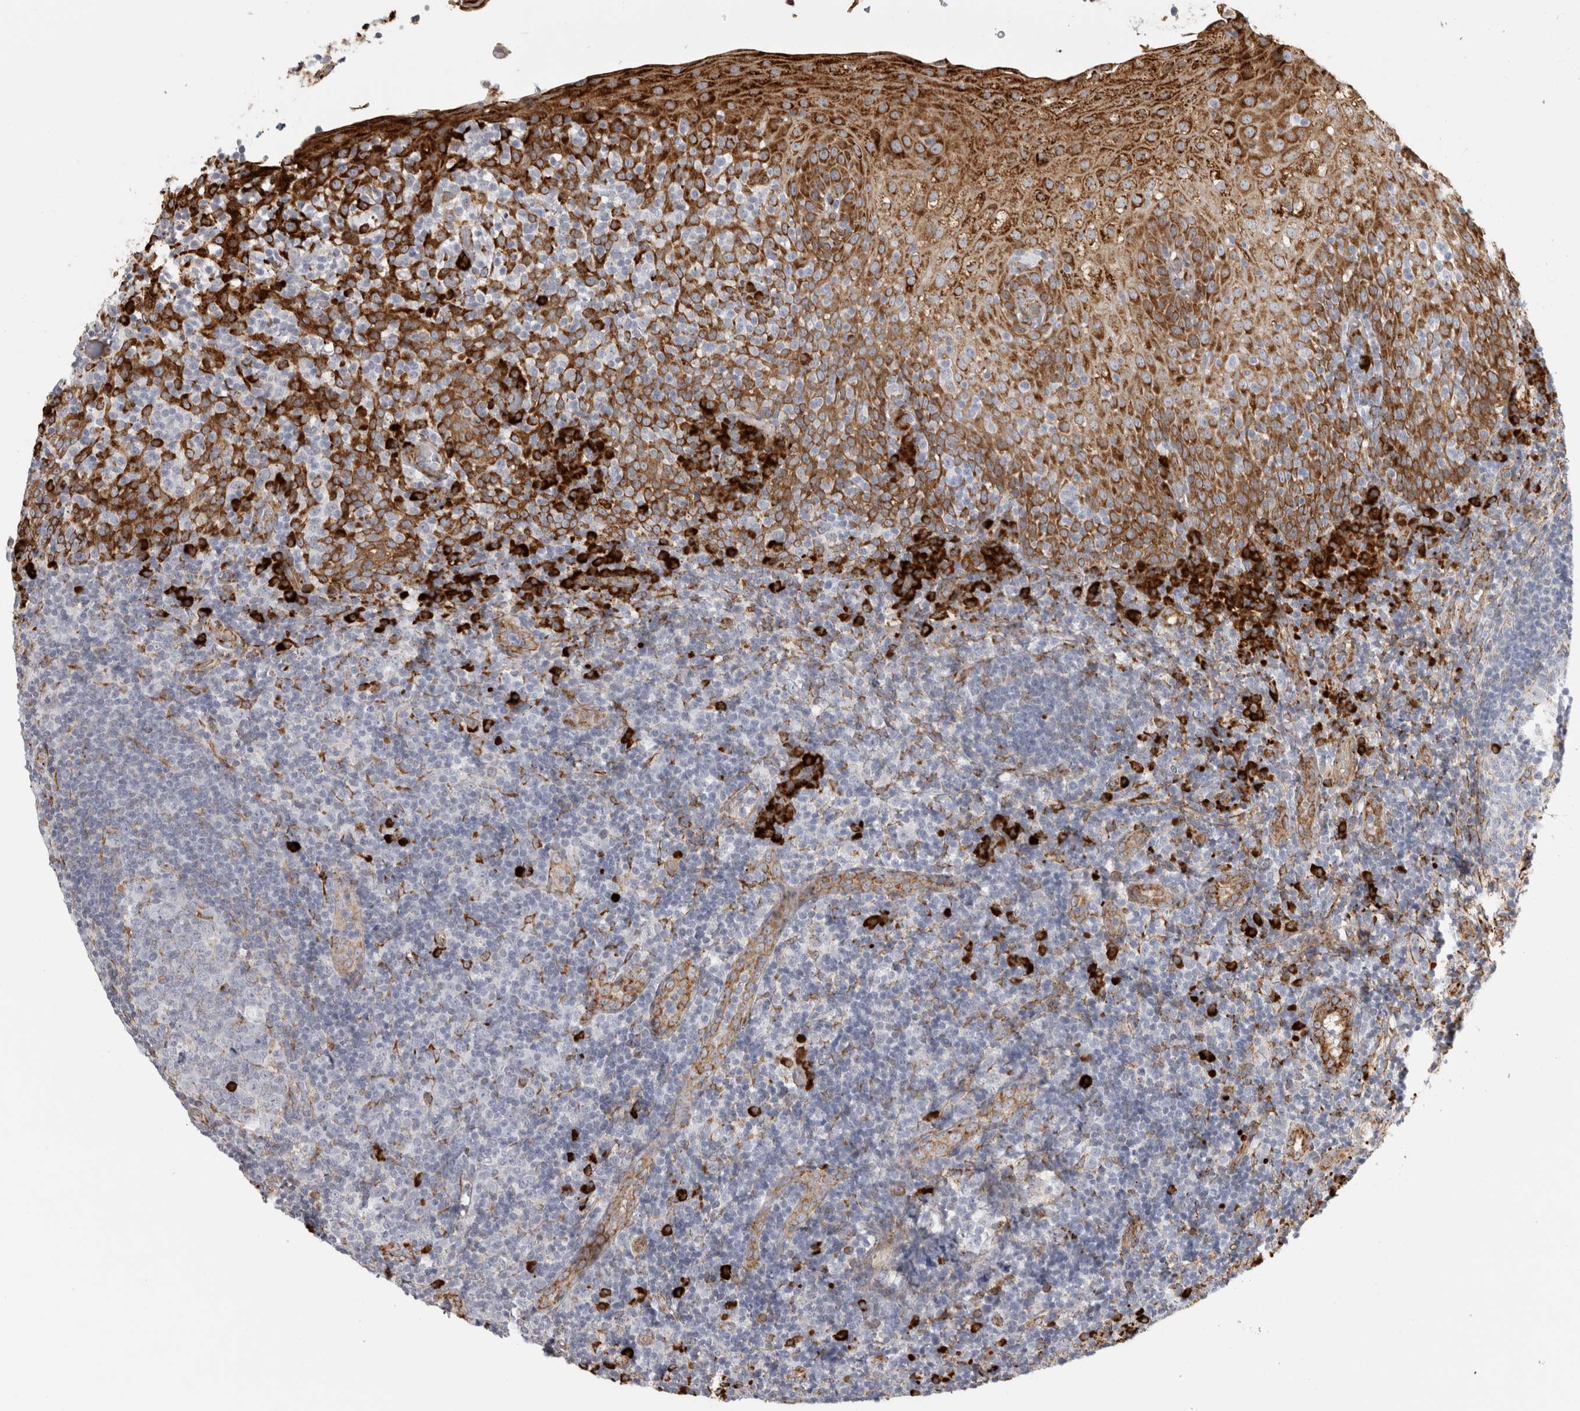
{"staining": {"intensity": "strong", "quantity": "<25%", "location": "cytoplasmic/membranous"}, "tissue": "tonsil", "cell_type": "Germinal center cells", "image_type": "normal", "snomed": [{"axis": "morphology", "description": "Normal tissue, NOS"}, {"axis": "topography", "description": "Tonsil"}], "caption": "Protein analysis of normal tonsil demonstrates strong cytoplasmic/membranous staining in about <25% of germinal center cells.", "gene": "OSTN", "patient": {"sex": "female", "age": 19}}